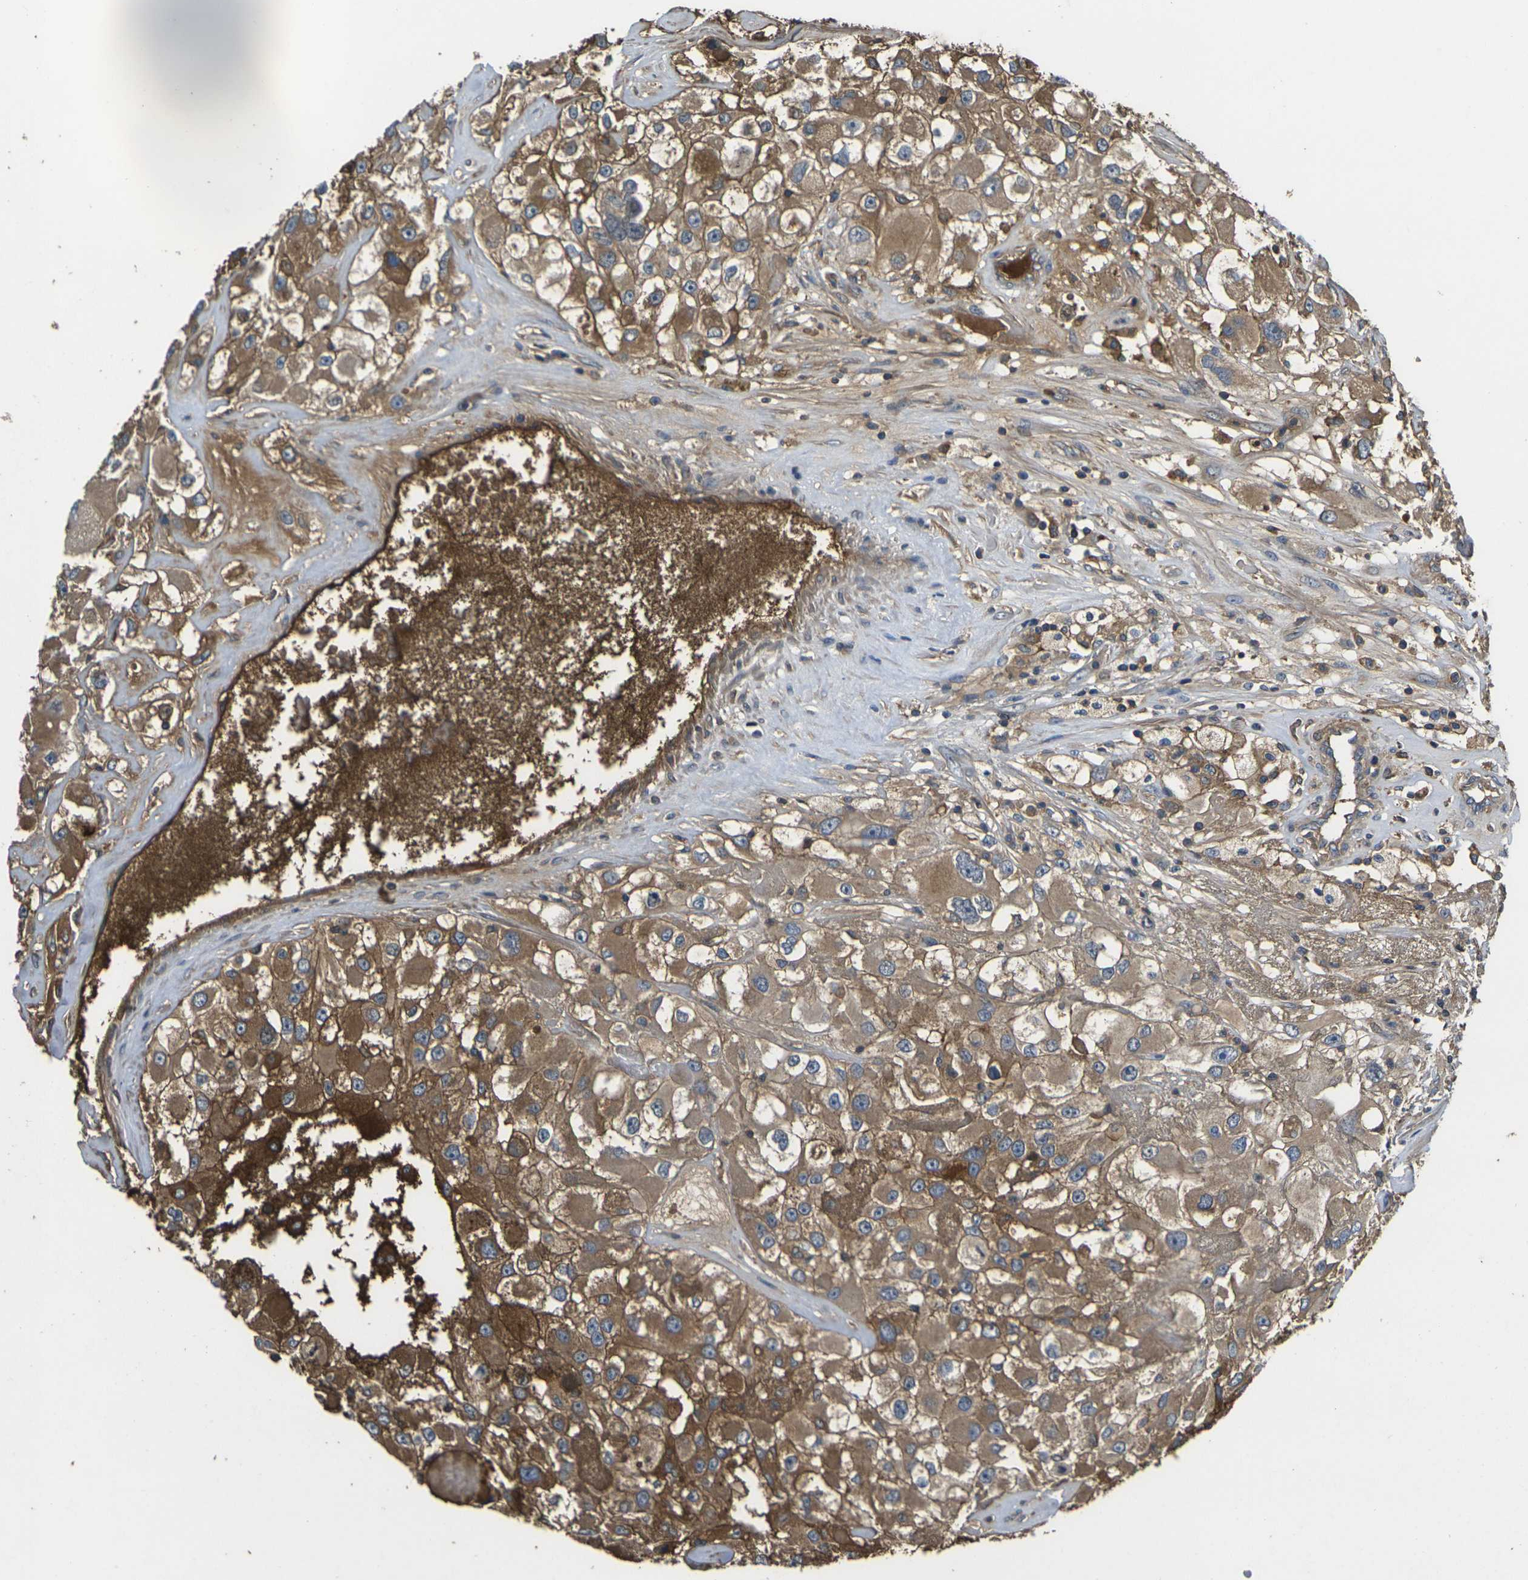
{"staining": {"intensity": "moderate", "quantity": ">75%", "location": "cytoplasmic/membranous"}, "tissue": "renal cancer", "cell_type": "Tumor cells", "image_type": "cancer", "snomed": [{"axis": "morphology", "description": "Adenocarcinoma, NOS"}, {"axis": "topography", "description": "Kidney"}], "caption": "Renal adenocarcinoma tissue reveals moderate cytoplasmic/membranous positivity in about >75% of tumor cells The staining was performed using DAB (3,3'-diaminobenzidine), with brown indicating positive protein expression. Nuclei are stained blue with hematoxylin.", "gene": "HSPG2", "patient": {"sex": "female", "age": 52}}